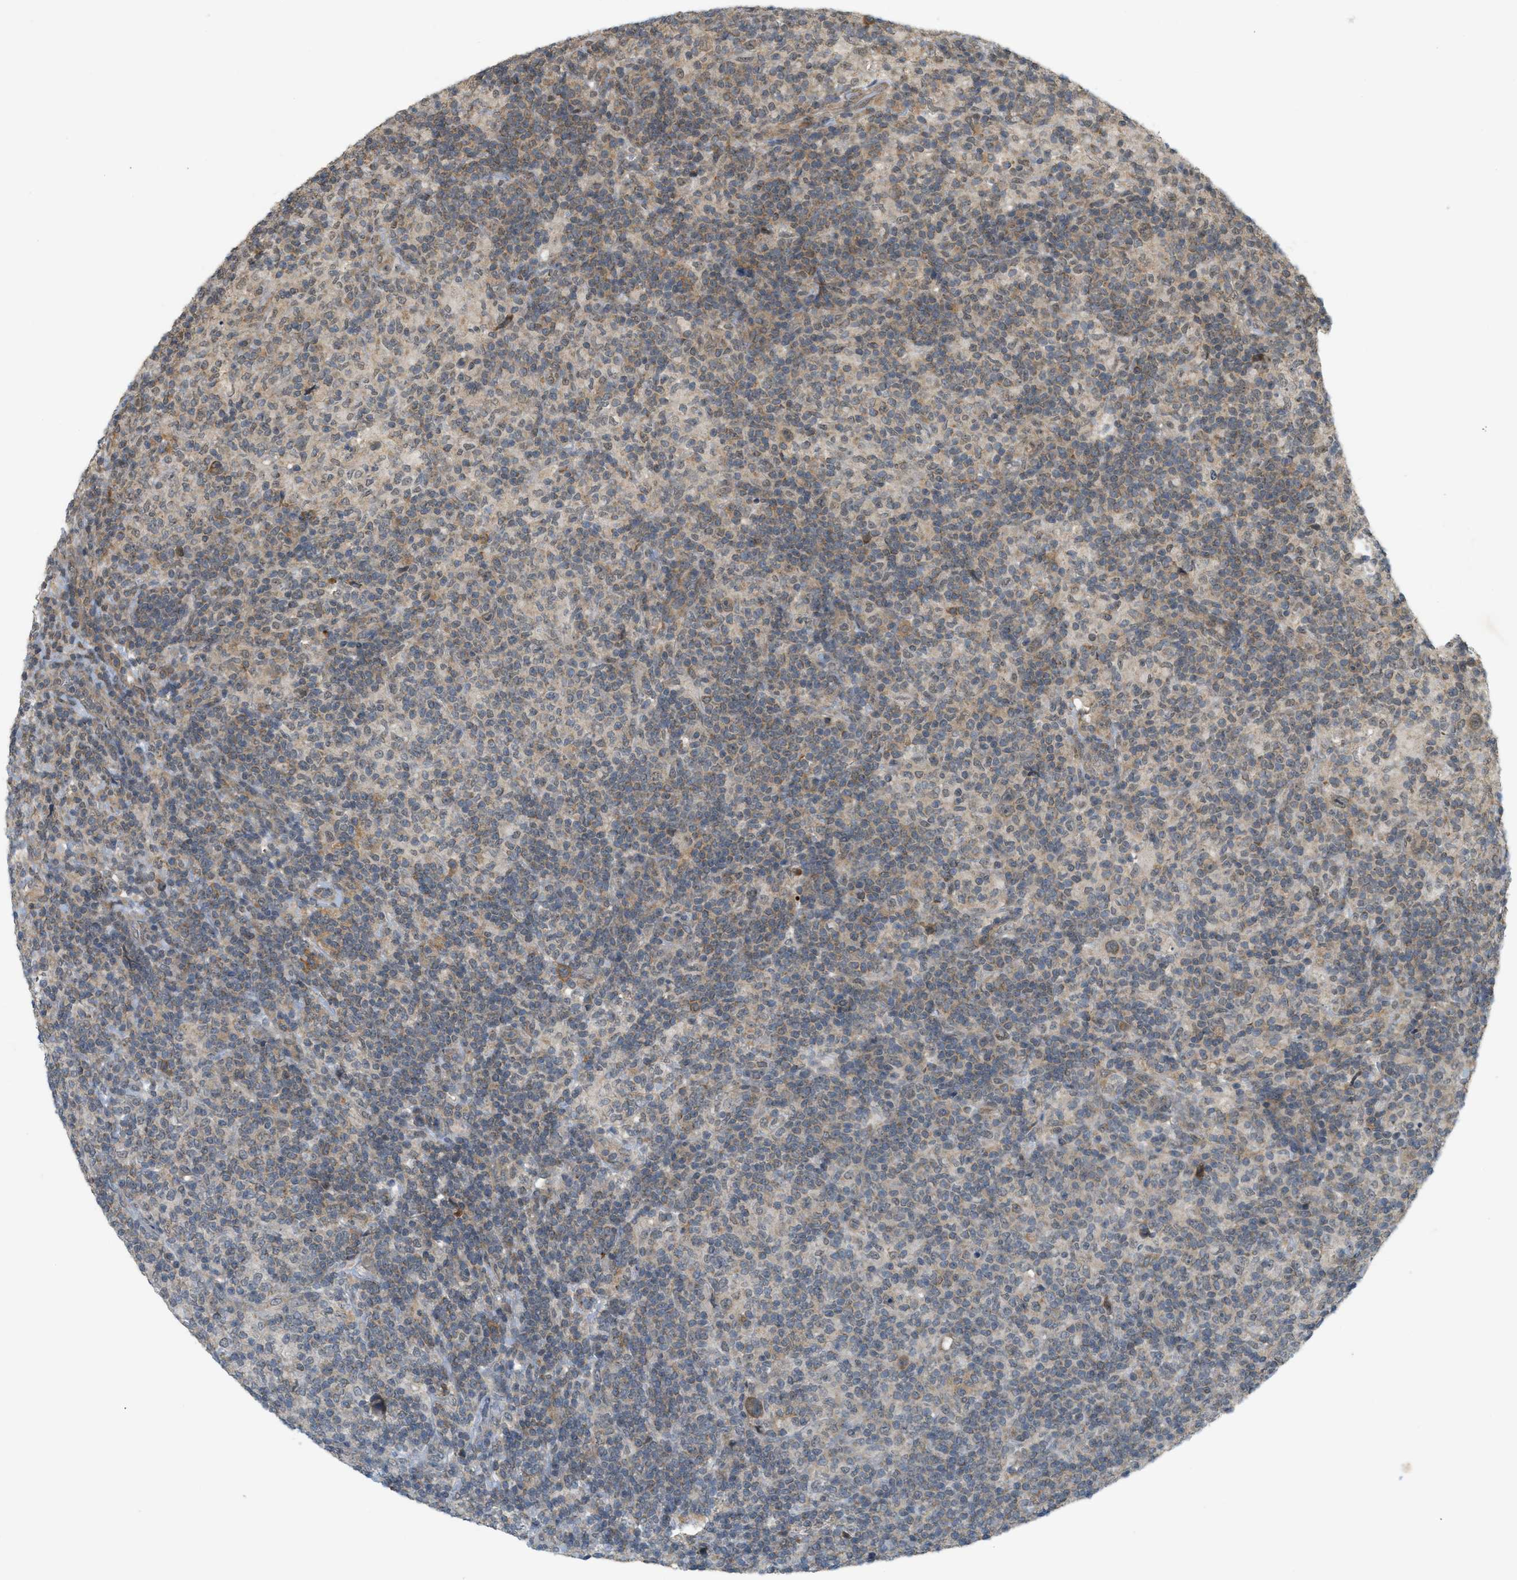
{"staining": {"intensity": "weak", "quantity": "25%-75%", "location": "cytoplasmic/membranous"}, "tissue": "lymphoma", "cell_type": "Tumor cells", "image_type": "cancer", "snomed": [{"axis": "morphology", "description": "Hodgkin's disease, NOS"}, {"axis": "topography", "description": "Lymph node"}], "caption": "A micrograph showing weak cytoplasmic/membranous positivity in approximately 25%-75% of tumor cells in lymphoma, as visualized by brown immunohistochemical staining.", "gene": "PRKD1", "patient": {"sex": "male", "age": 70}}